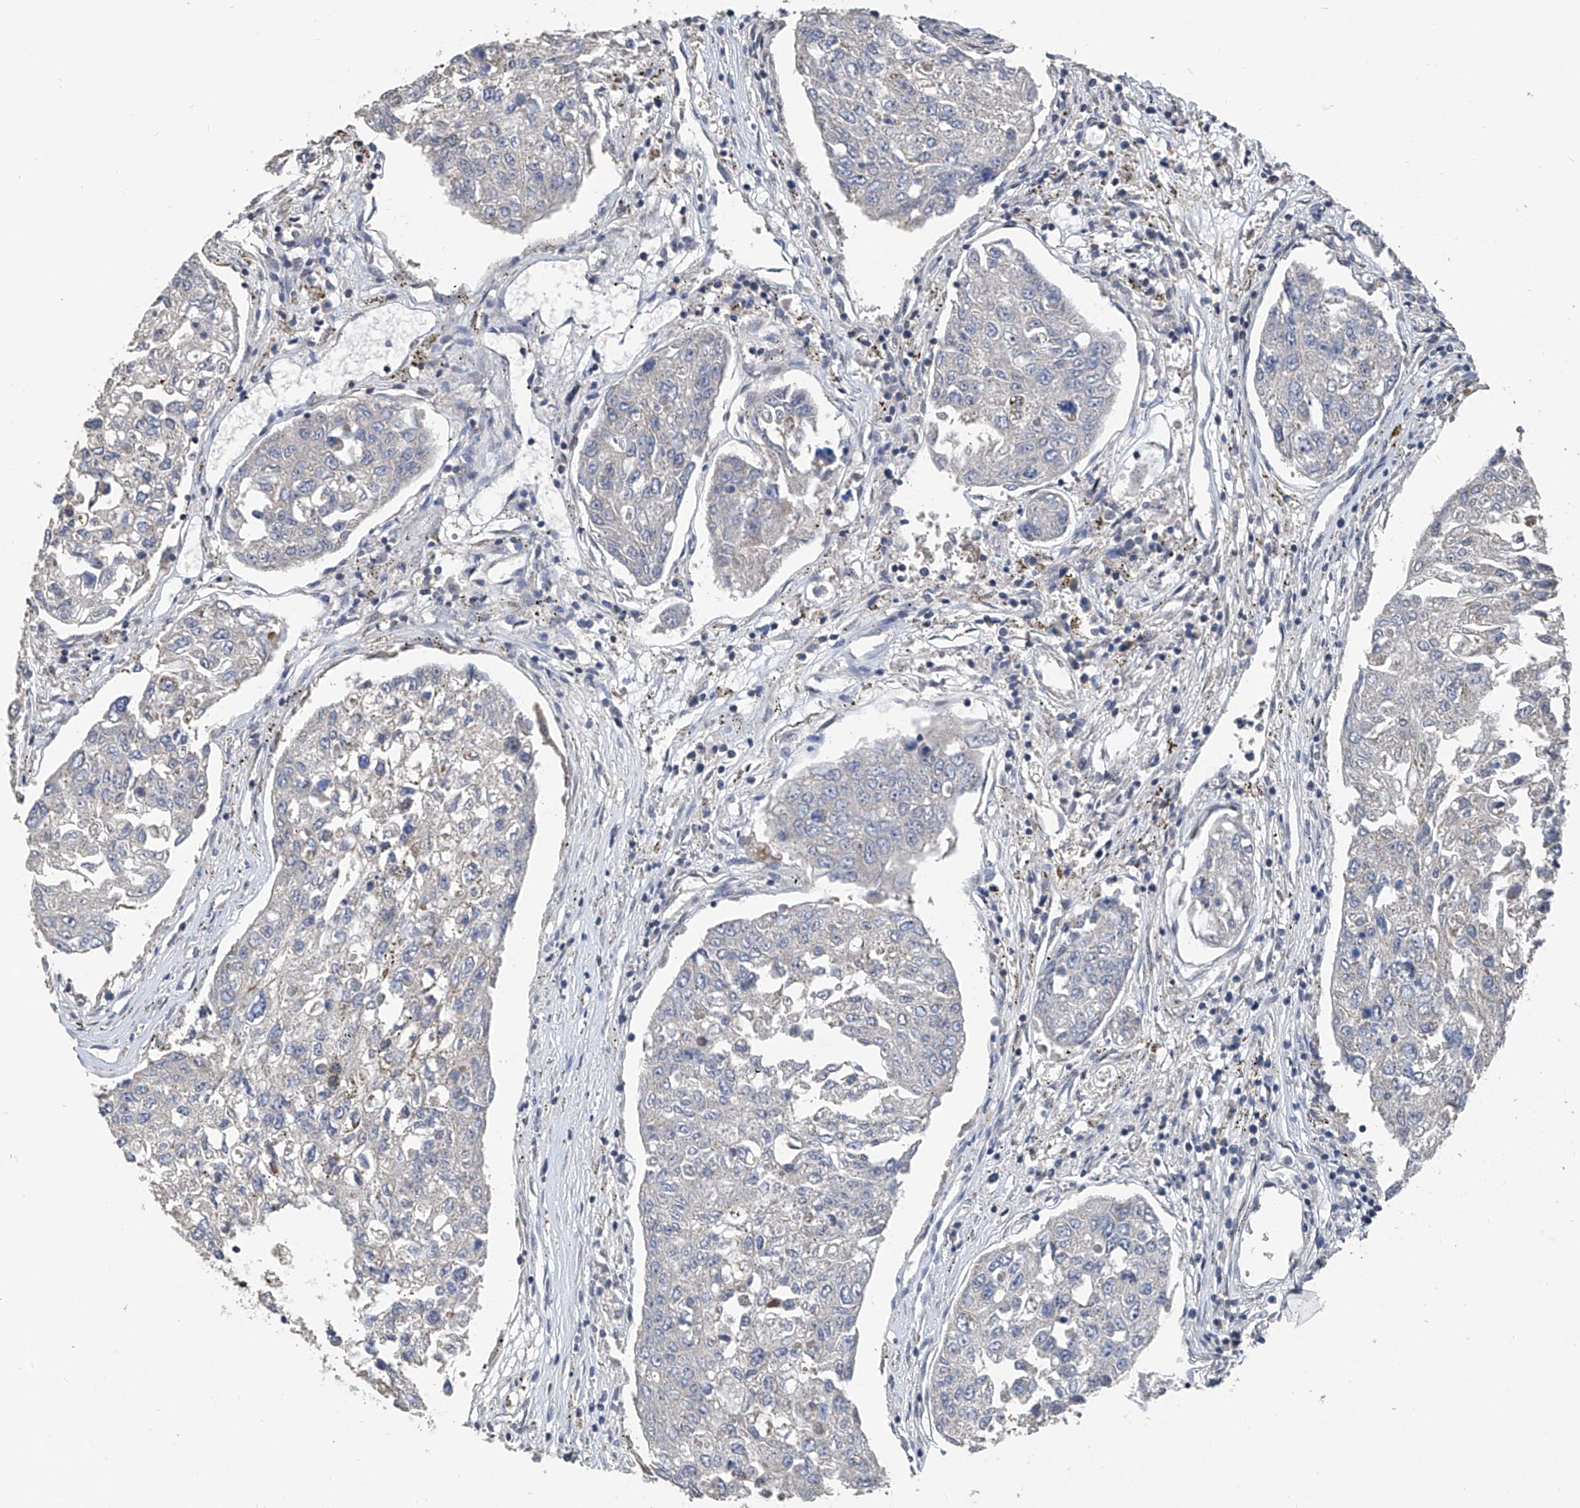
{"staining": {"intensity": "negative", "quantity": "none", "location": "none"}, "tissue": "urothelial cancer", "cell_type": "Tumor cells", "image_type": "cancer", "snomed": [{"axis": "morphology", "description": "Urothelial carcinoma, High grade"}, {"axis": "topography", "description": "Lymph node"}, {"axis": "topography", "description": "Urinary bladder"}], "caption": "Human urothelial carcinoma (high-grade) stained for a protein using immunohistochemistry demonstrates no expression in tumor cells.", "gene": "BCKDHB", "patient": {"sex": "male", "age": 51}}